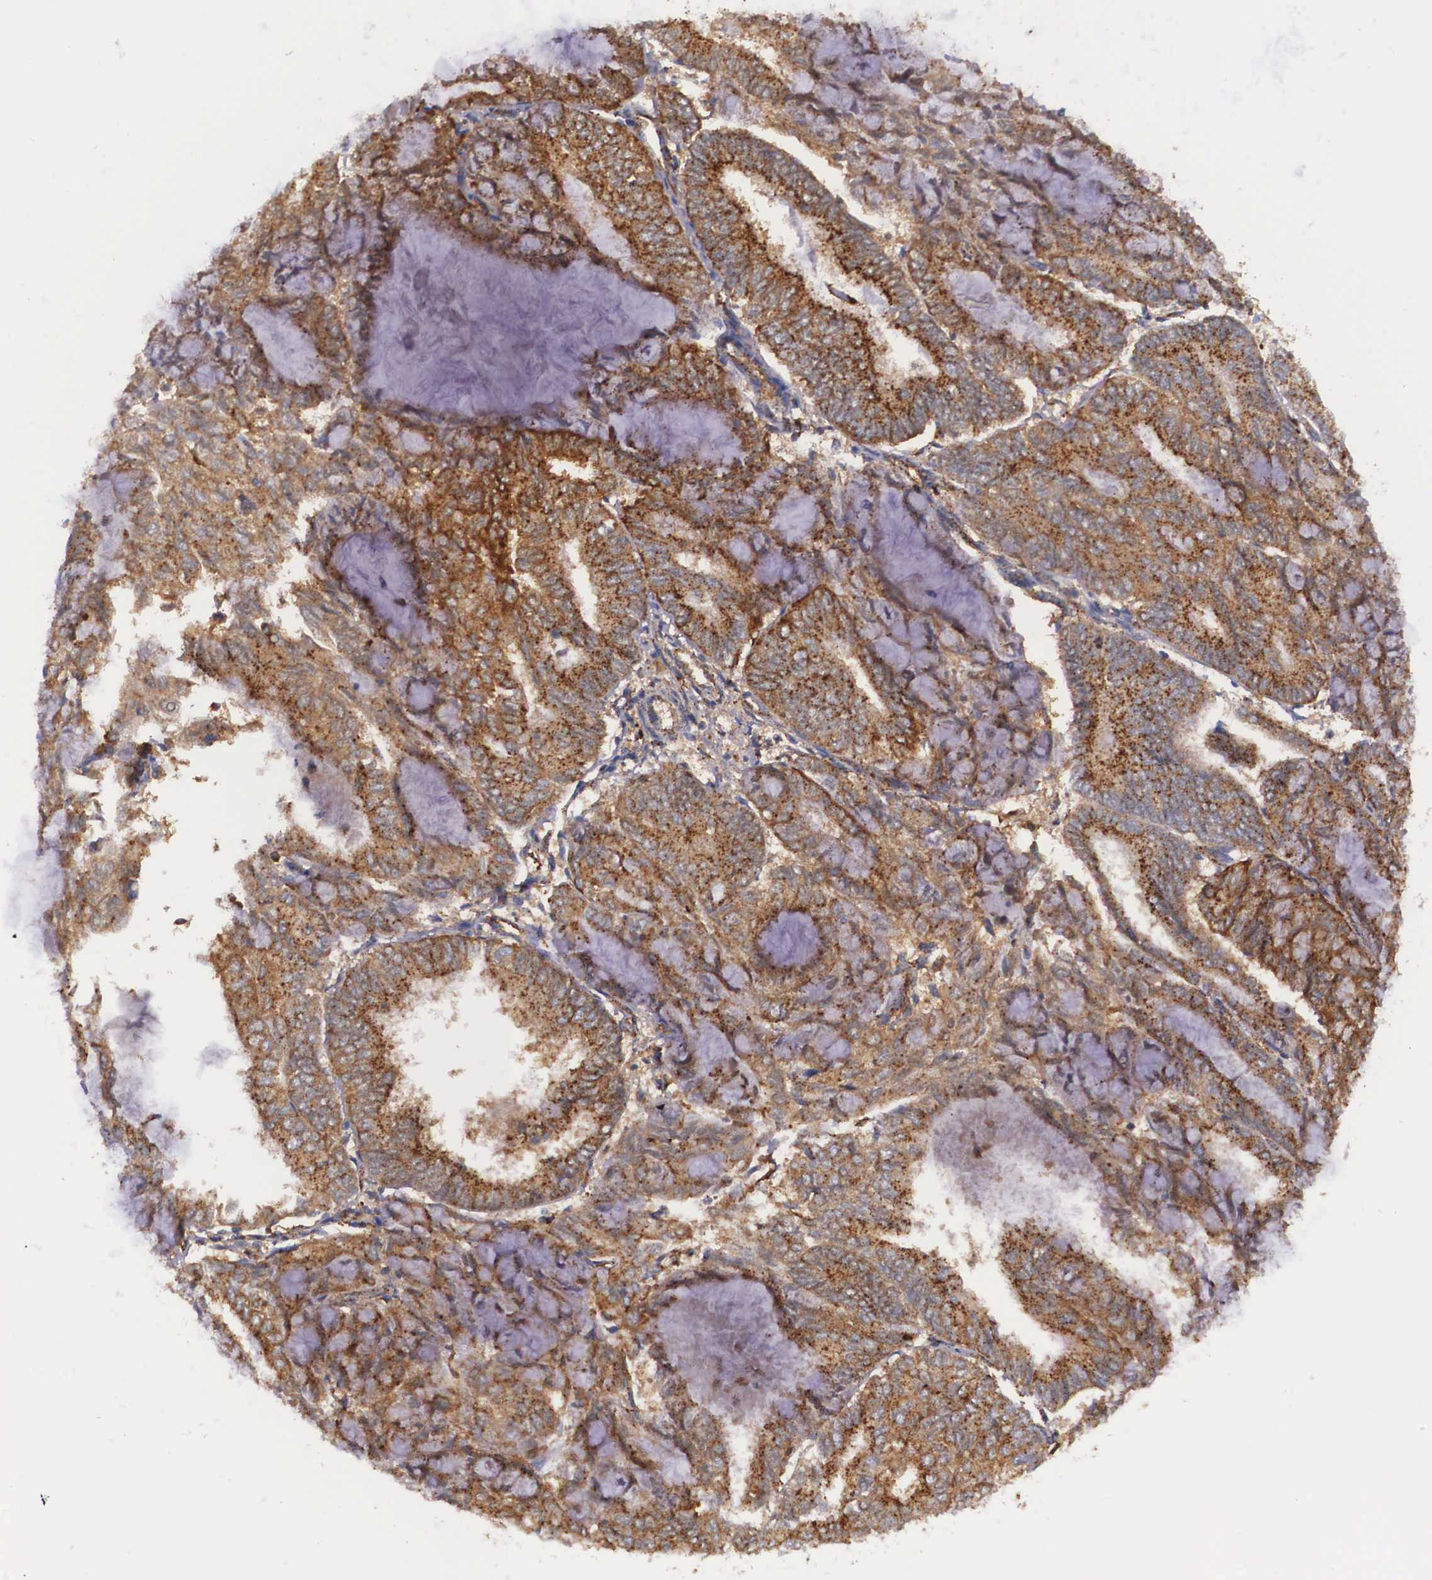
{"staining": {"intensity": "strong", "quantity": ">75%", "location": "cytoplasmic/membranous"}, "tissue": "endometrial cancer", "cell_type": "Tumor cells", "image_type": "cancer", "snomed": [{"axis": "morphology", "description": "Adenocarcinoma, NOS"}, {"axis": "topography", "description": "Endometrium"}], "caption": "Immunohistochemistry (IHC) (DAB) staining of human endometrial adenocarcinoma exhibits strong cytoplasmic/membranous protein expression in about >75% of tumor cells. The staining is performed using DAB brown chromogen to label protein expression. The nuclei are counter-stained blue using hematoxylin.", "gene": "NAGA", "patient": {"sex": "female", "age": 59}}